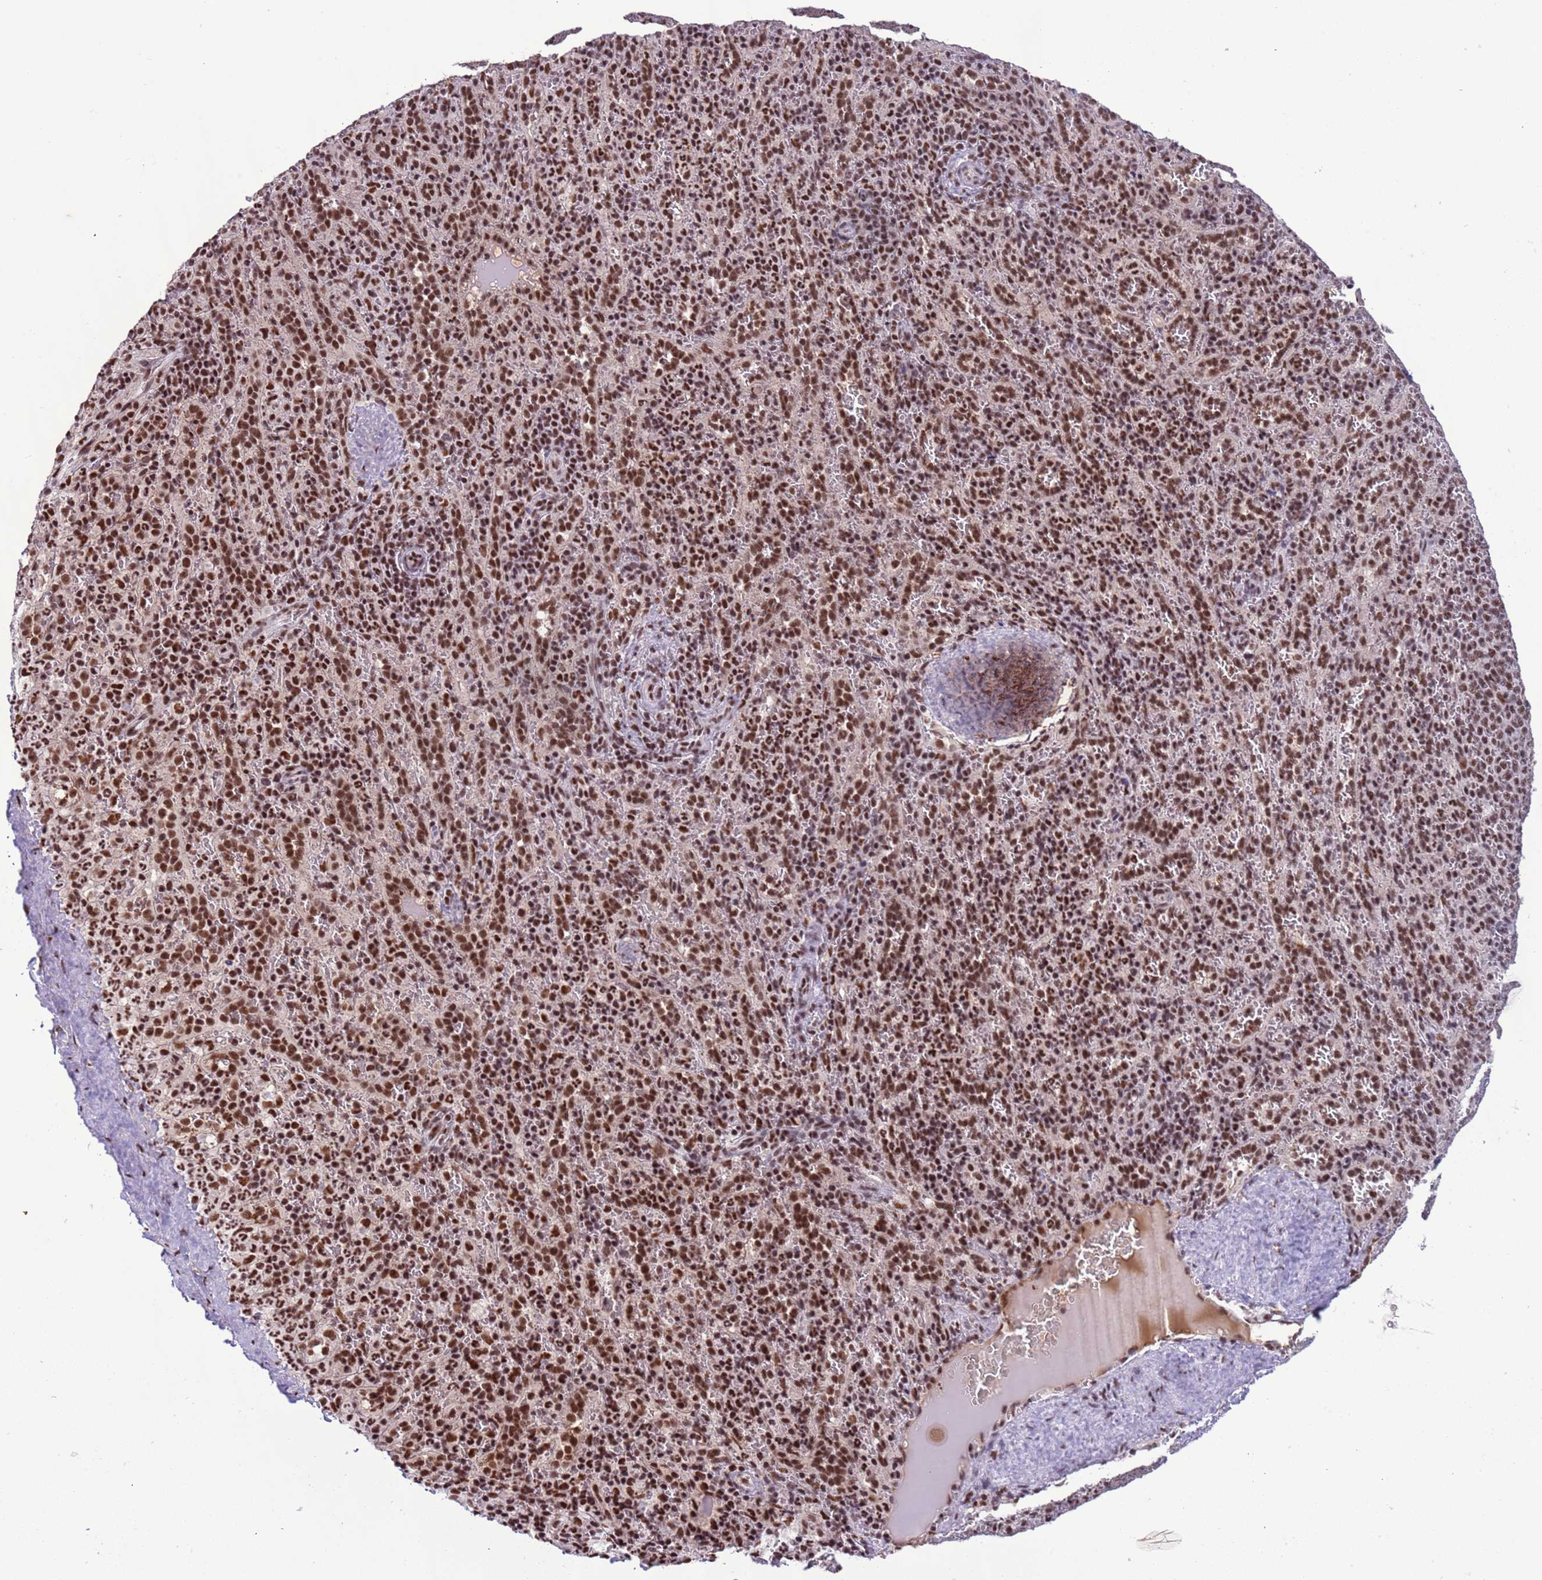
{"staining": {"intensity": "strong", "quantity": "25%-75%", "location": "nuclear"}, "tissue": "spleen", "cell_type": "Cells in red pulp", "image_type": "normal", "snomed": [{"axis": "morphology", "description": "Normal tissue, NOS"}, {"axis": "topography", "description": "Spleen"}], "caption": "Immunohistochemical staining of unremarkable human spleen displays strong nuclear protein expression in approximately 25%-75% of cells in red pulp.", "gene": "SRRT", "patient": {"sex": "female", "age": 21}}